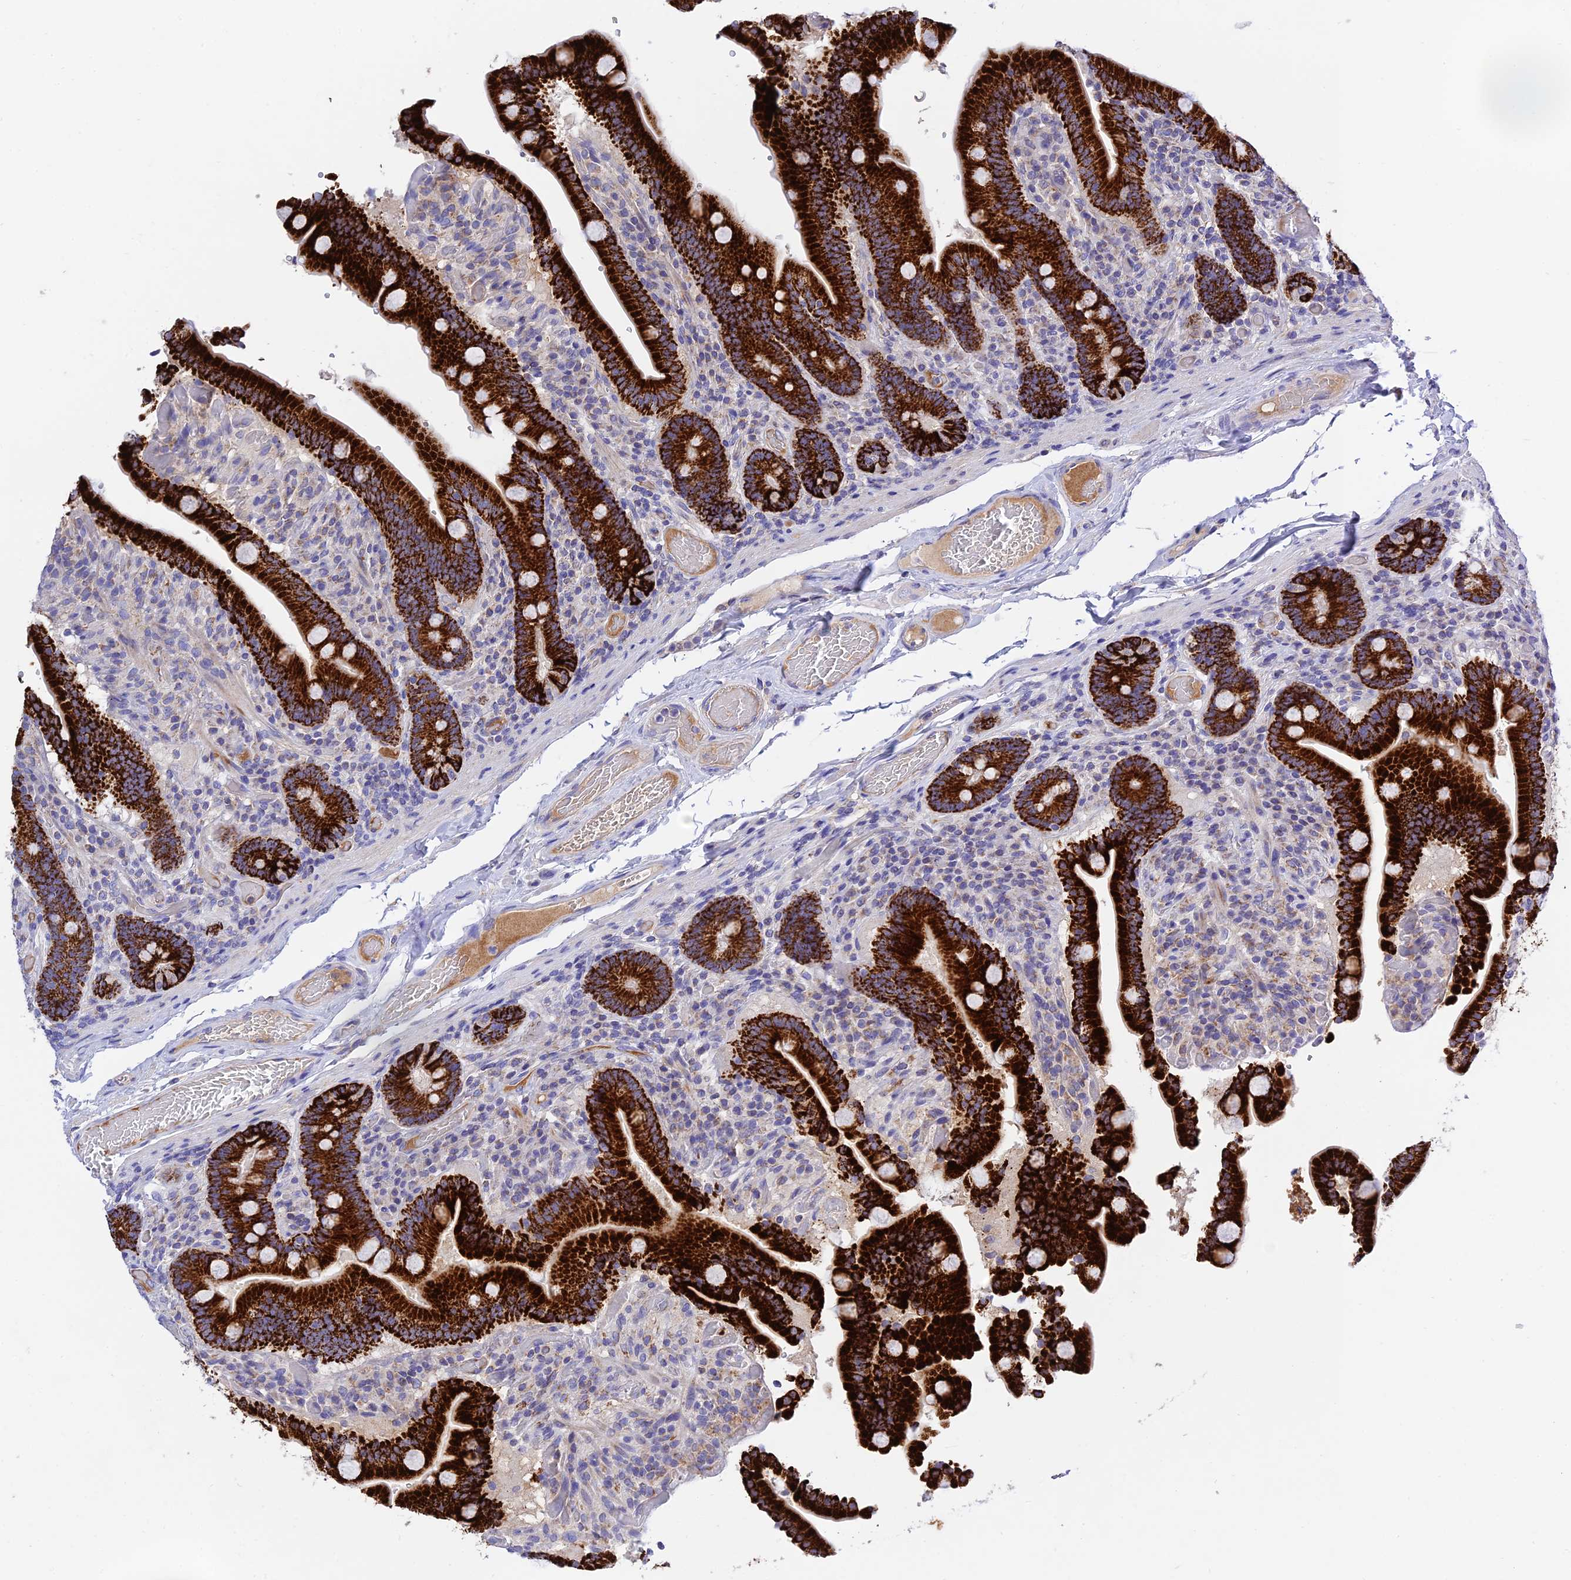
{"staining": {"intensity": "strong", "quantity": ">75%", "location": "cytoplasmic/membranous"}, "tissue": "duodenum", "cell_type": "Glandular cells", "image_type": "normal", "snomed": [{"axis": "morphology", "description": "Normal tissue, NOS"}, {"axis": "topography", "description": "Duodenum"}], "caption": "The image displays immunohistochemical staining of normal duodenum. There is strong cytoplasmic/membranous expression is present in approximately >75% of glandular cells. (IHC, brightfield microscopy, high magnification).", "gene": "MS4A5", "patient": {"sex": "female", "age": 62}}